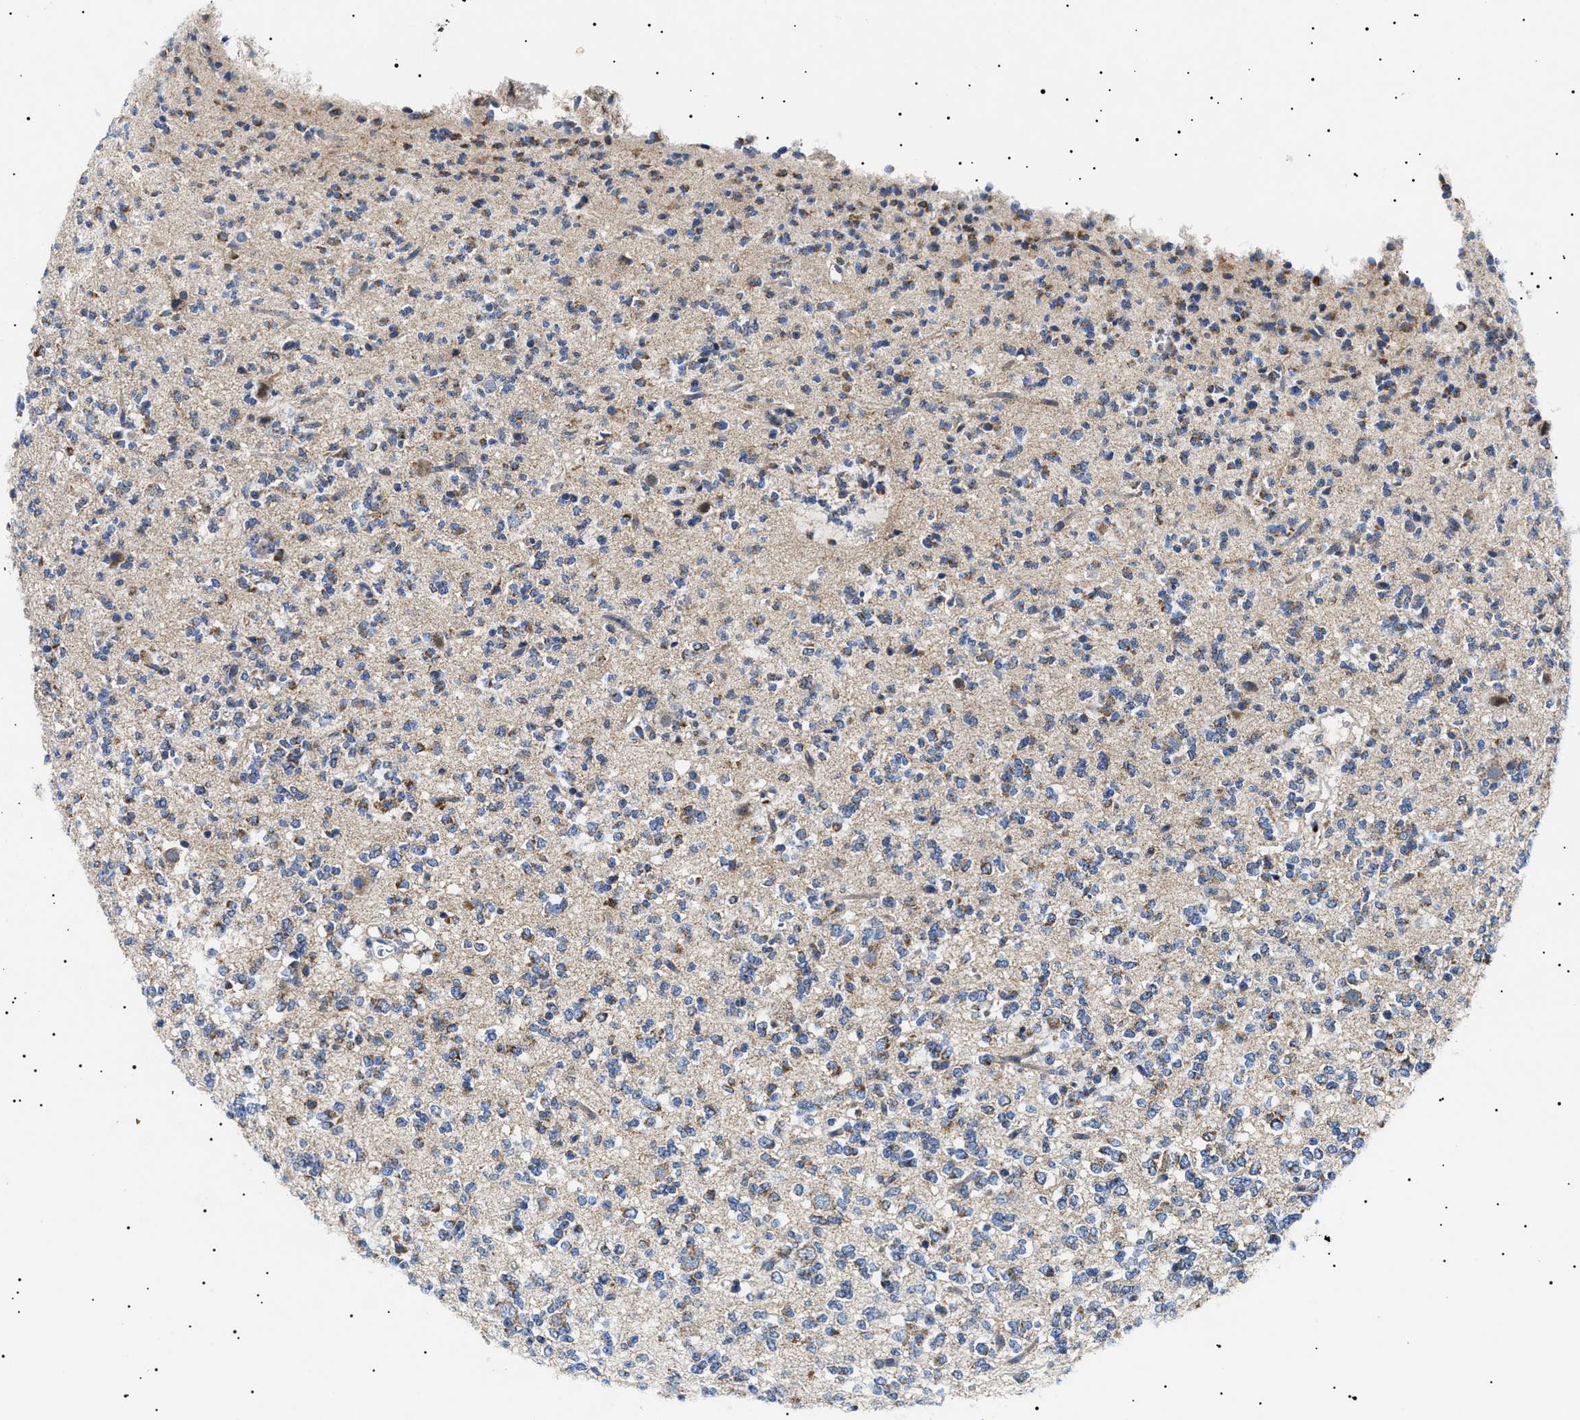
{"staining": {"intensity": "weak", "quantity": ">75%", "location": "cytoplasmic/membranous"}, "tissue": "glioma", "cell_type": "Tumor cells", "image_type": "cancer", "snomed": [{"axis": "morphology", "description": "Glioma, malignant, Low grade"}, {"axis": "topography", "description": "Brain"}], "caption": "Glioma stained for a protein shows weak cytoplasmic/membranous positivity in tumor cells.", "gene": "CHRDL2", "patient": {"sex": "male", "age": 38}}